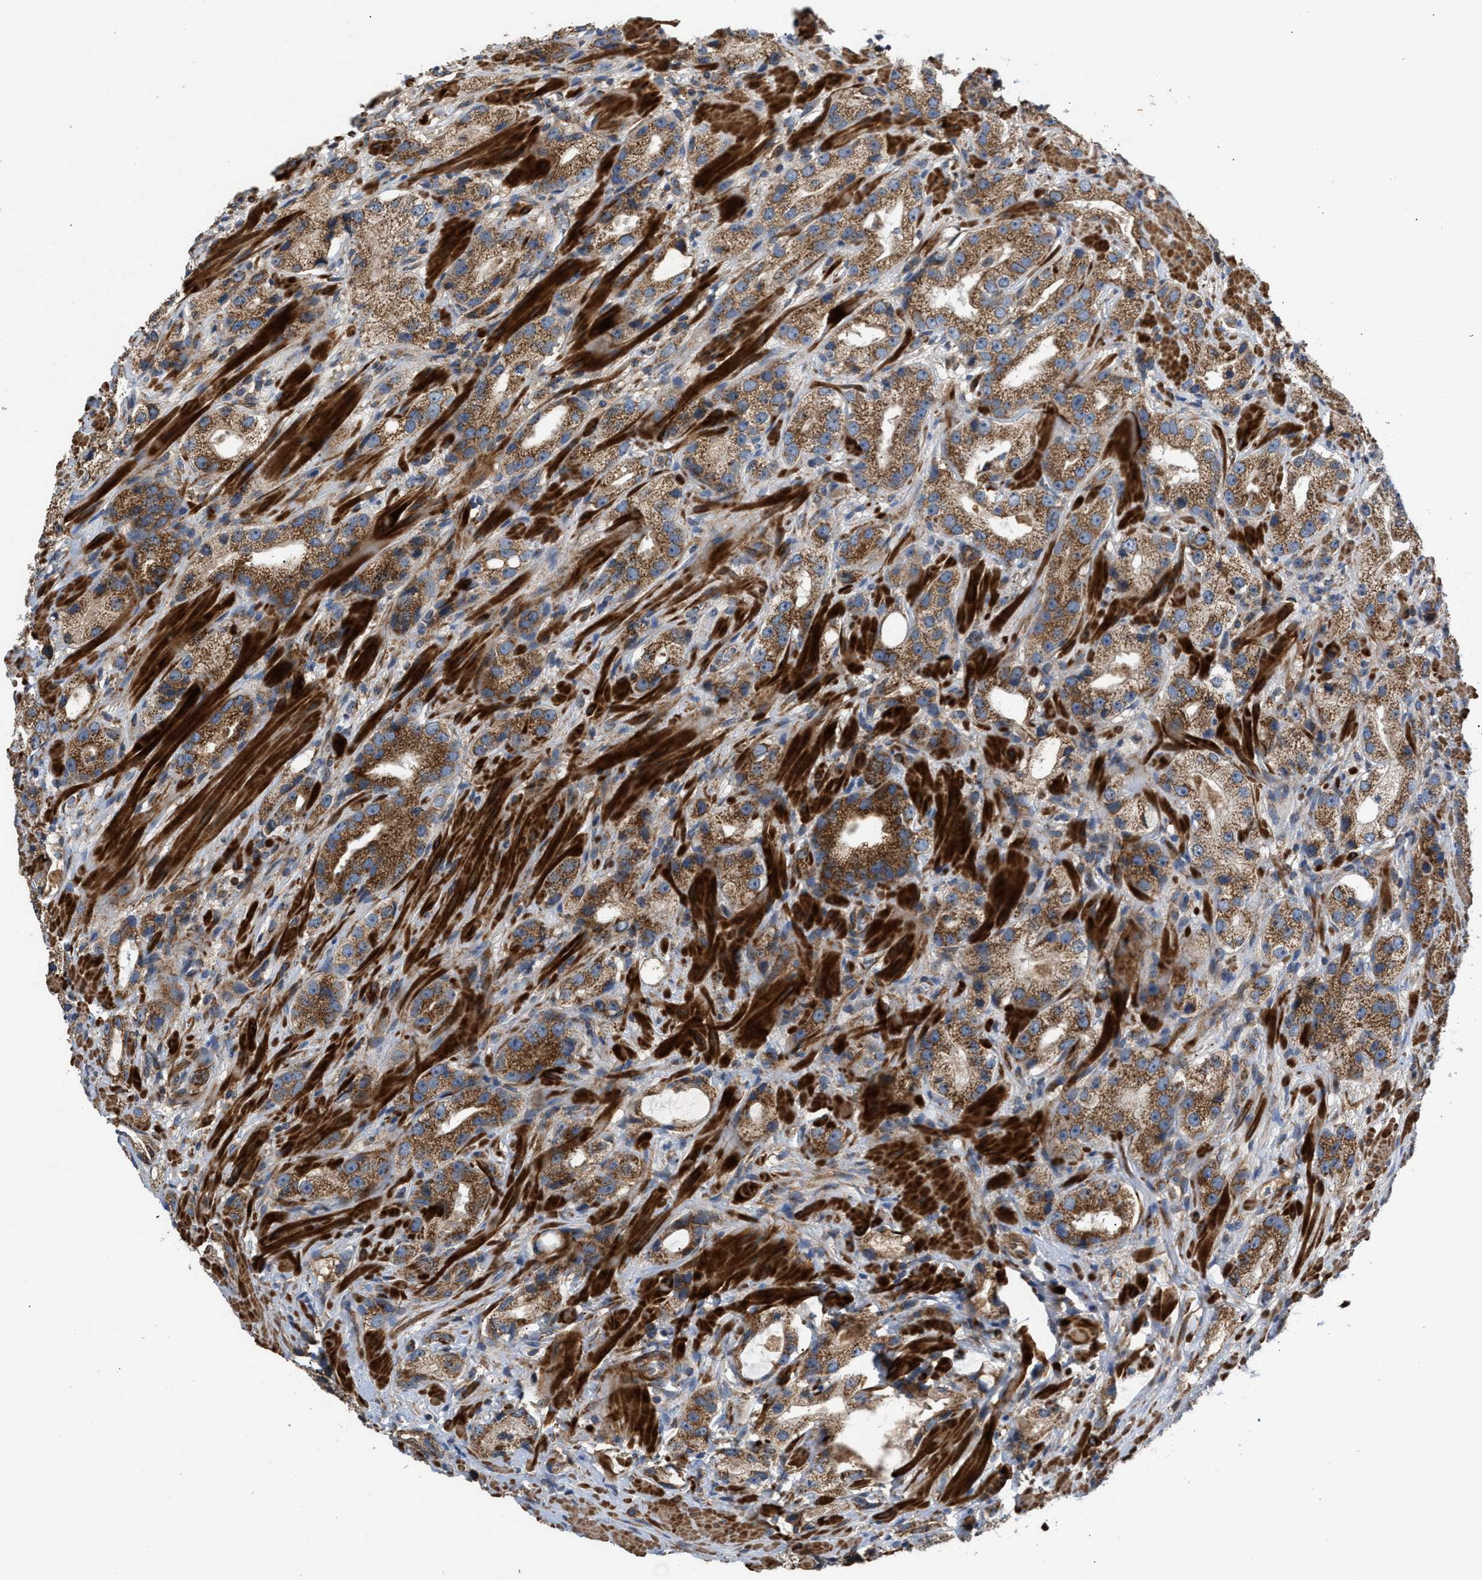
{"staining": {"intensity": "moderate", "quantity": ">75%", "location": "cytoplasmic/membranous"}, "tissue": "prostate cancer", "cell_type": "Tumor cells", "image_type": "cancer", "snomed": [{"axis": "morphology", "description": "Adenocarcinoma, High grade"}, {"axis": "topography", "description": "Prostate"}], "caption": "Protein expression analysis of prostate cancer (adenocarcinoma (high-grade)) reveals moderate cytoplasmic/membranous staining in about >75% of tumor cells.", "gene": "TACO1", "patient": {"sex": "male", "age": 63}}